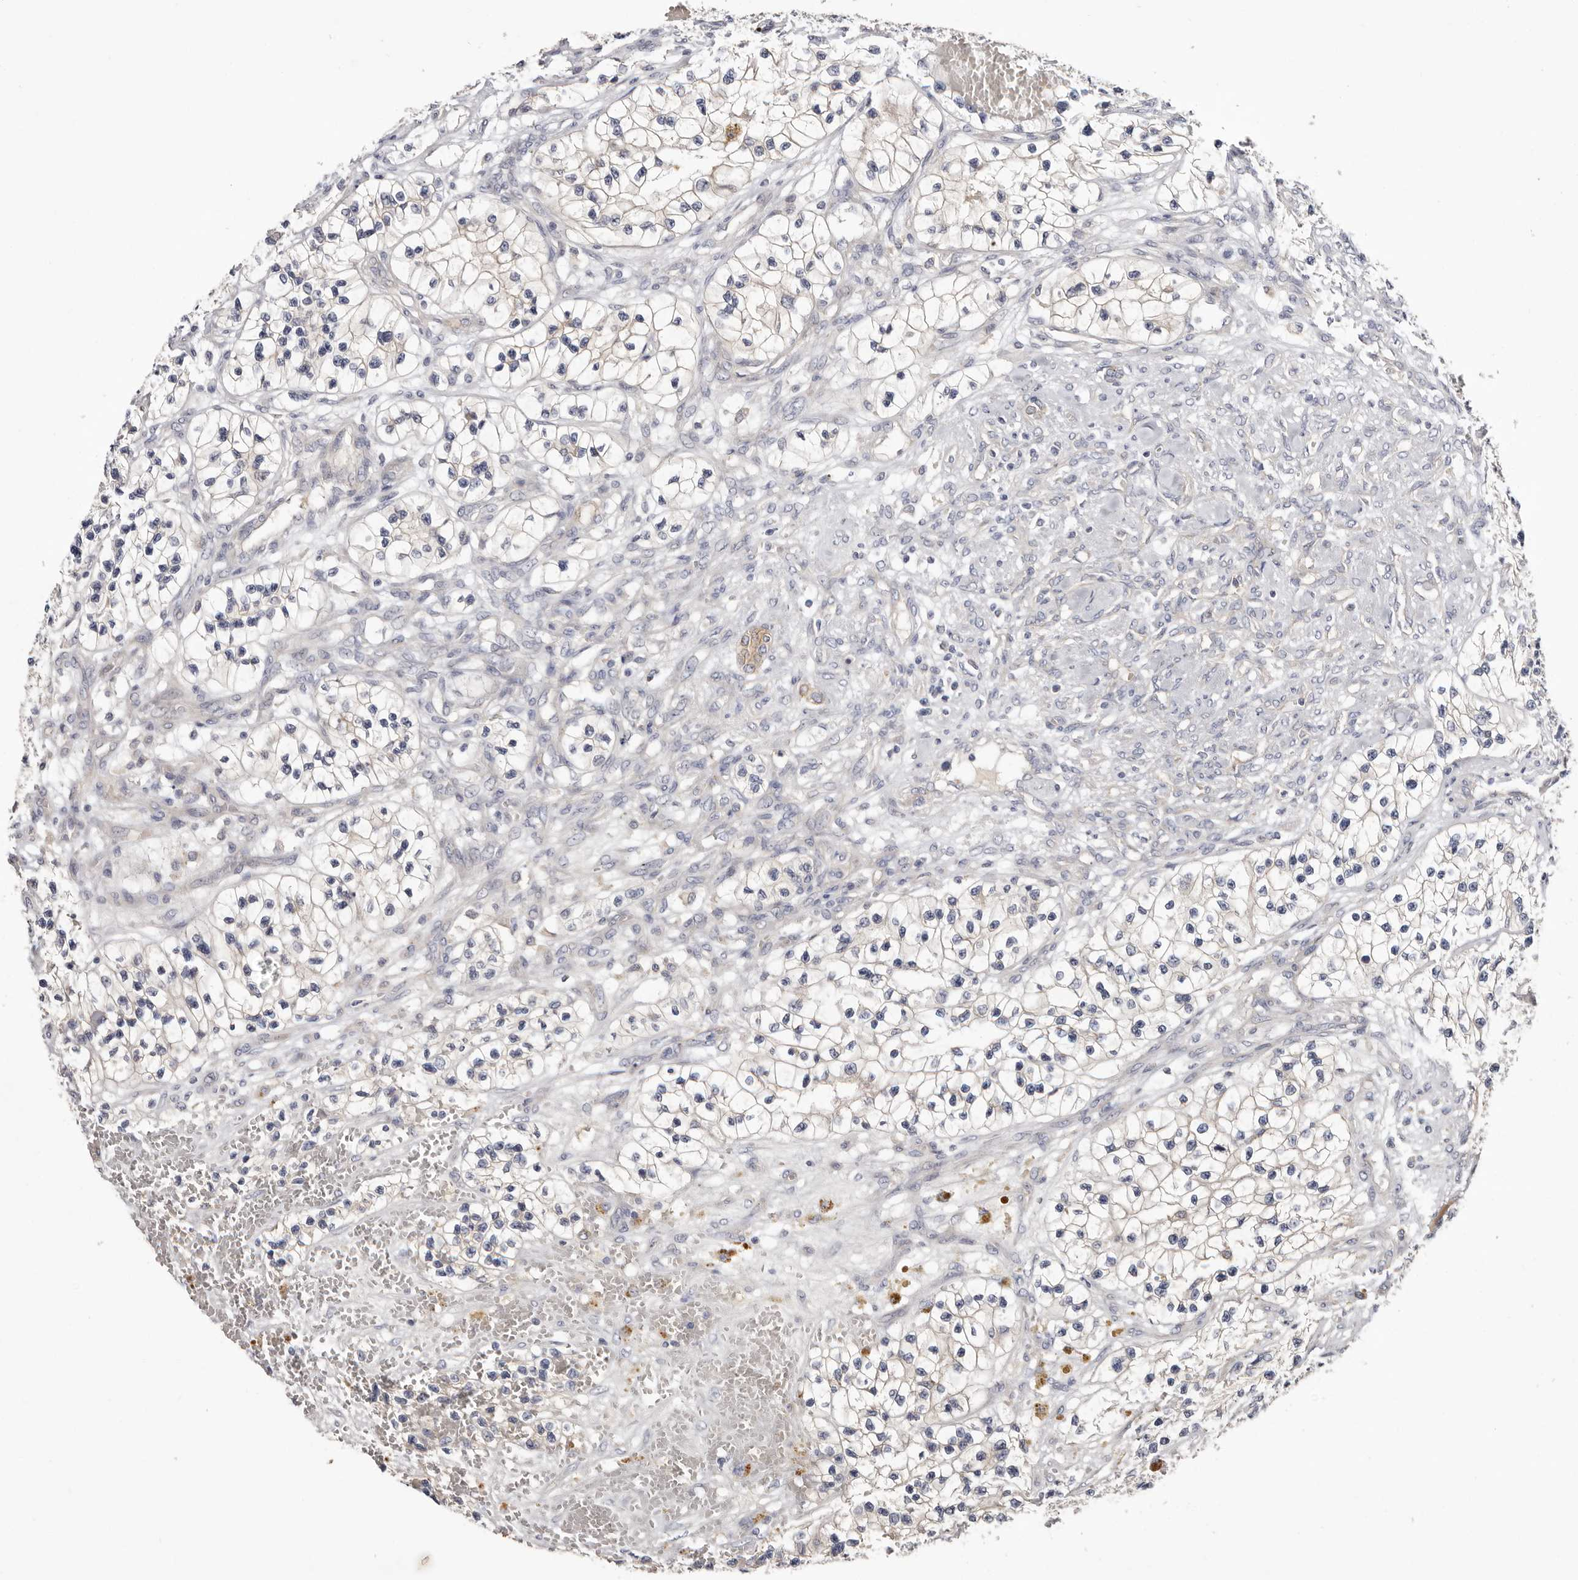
{"staining": {"intensity": "weak", "quantity": "<25%", "location": "cytoplasmic/membranous"}, "tissue": "renal cancer", "cell_type": "Tumor cells", "image_type": "cancer", "snomed": [{"axis": "morphology", "description": "Adenocarcinoma, NOS"}, {"axis": "topography", "description": "Kidney"}], "caption": "Tumor cells show no significant staining in adenocarcinoma (renal).", "gene": "STK16", "patient": {"sex": "female", "age": 57}}